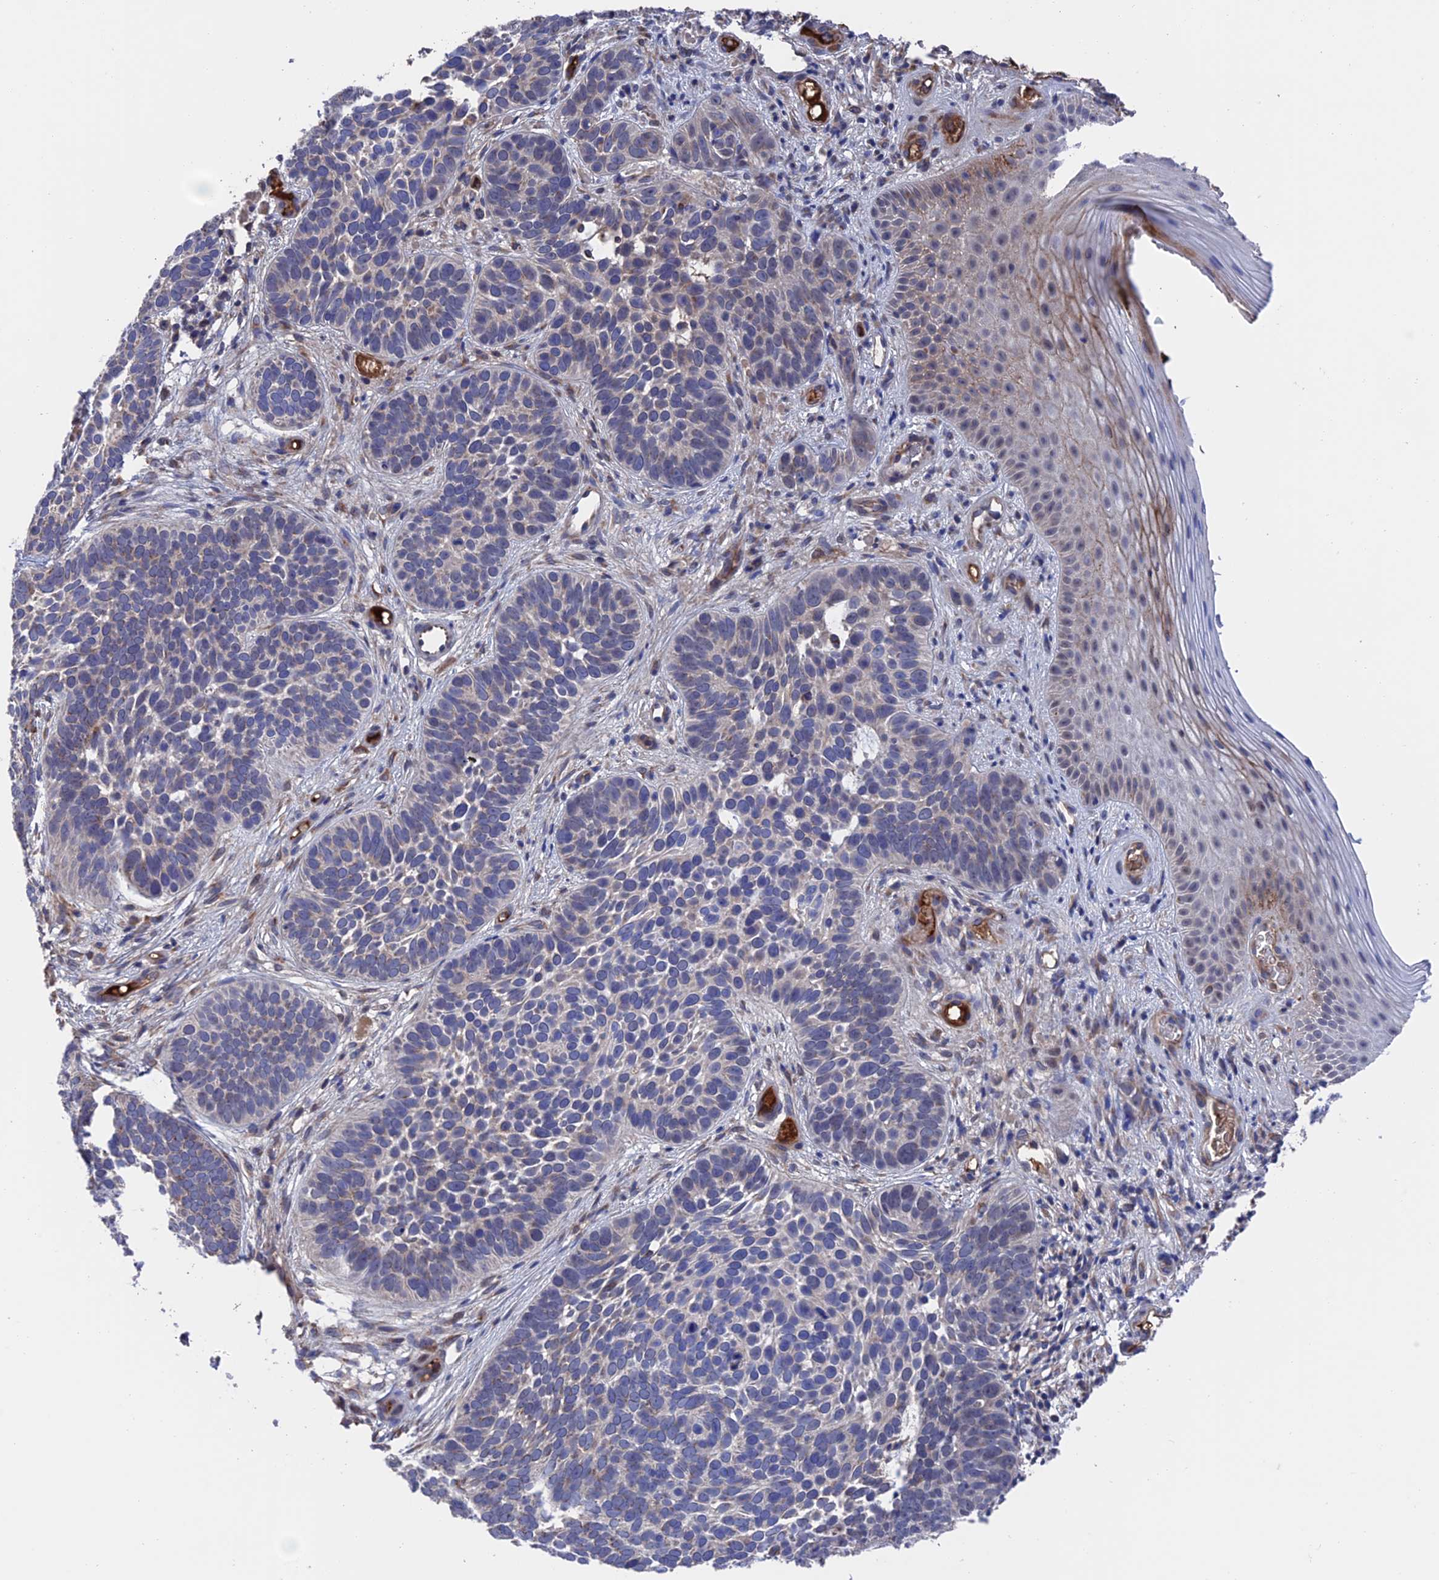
{"staining": {"intensity": "negative", "quantity": "none", "location": "none"}, "tissue": "skin cancer", "cell_type": "Tumor cells", "image_type": "cancer", "snomed": [{"axis": "morphology", "description": "Basal cell carcinoma"}, {"axis": "topography", "description": "Skin"}], "caption": "DAB immunohistochemical staining of human skin cancer (basal cell carcinoma) reveals no significant expression in tumor cells.", "gene": "HPF1", "patient": {"sex": "male", "age": 89}}